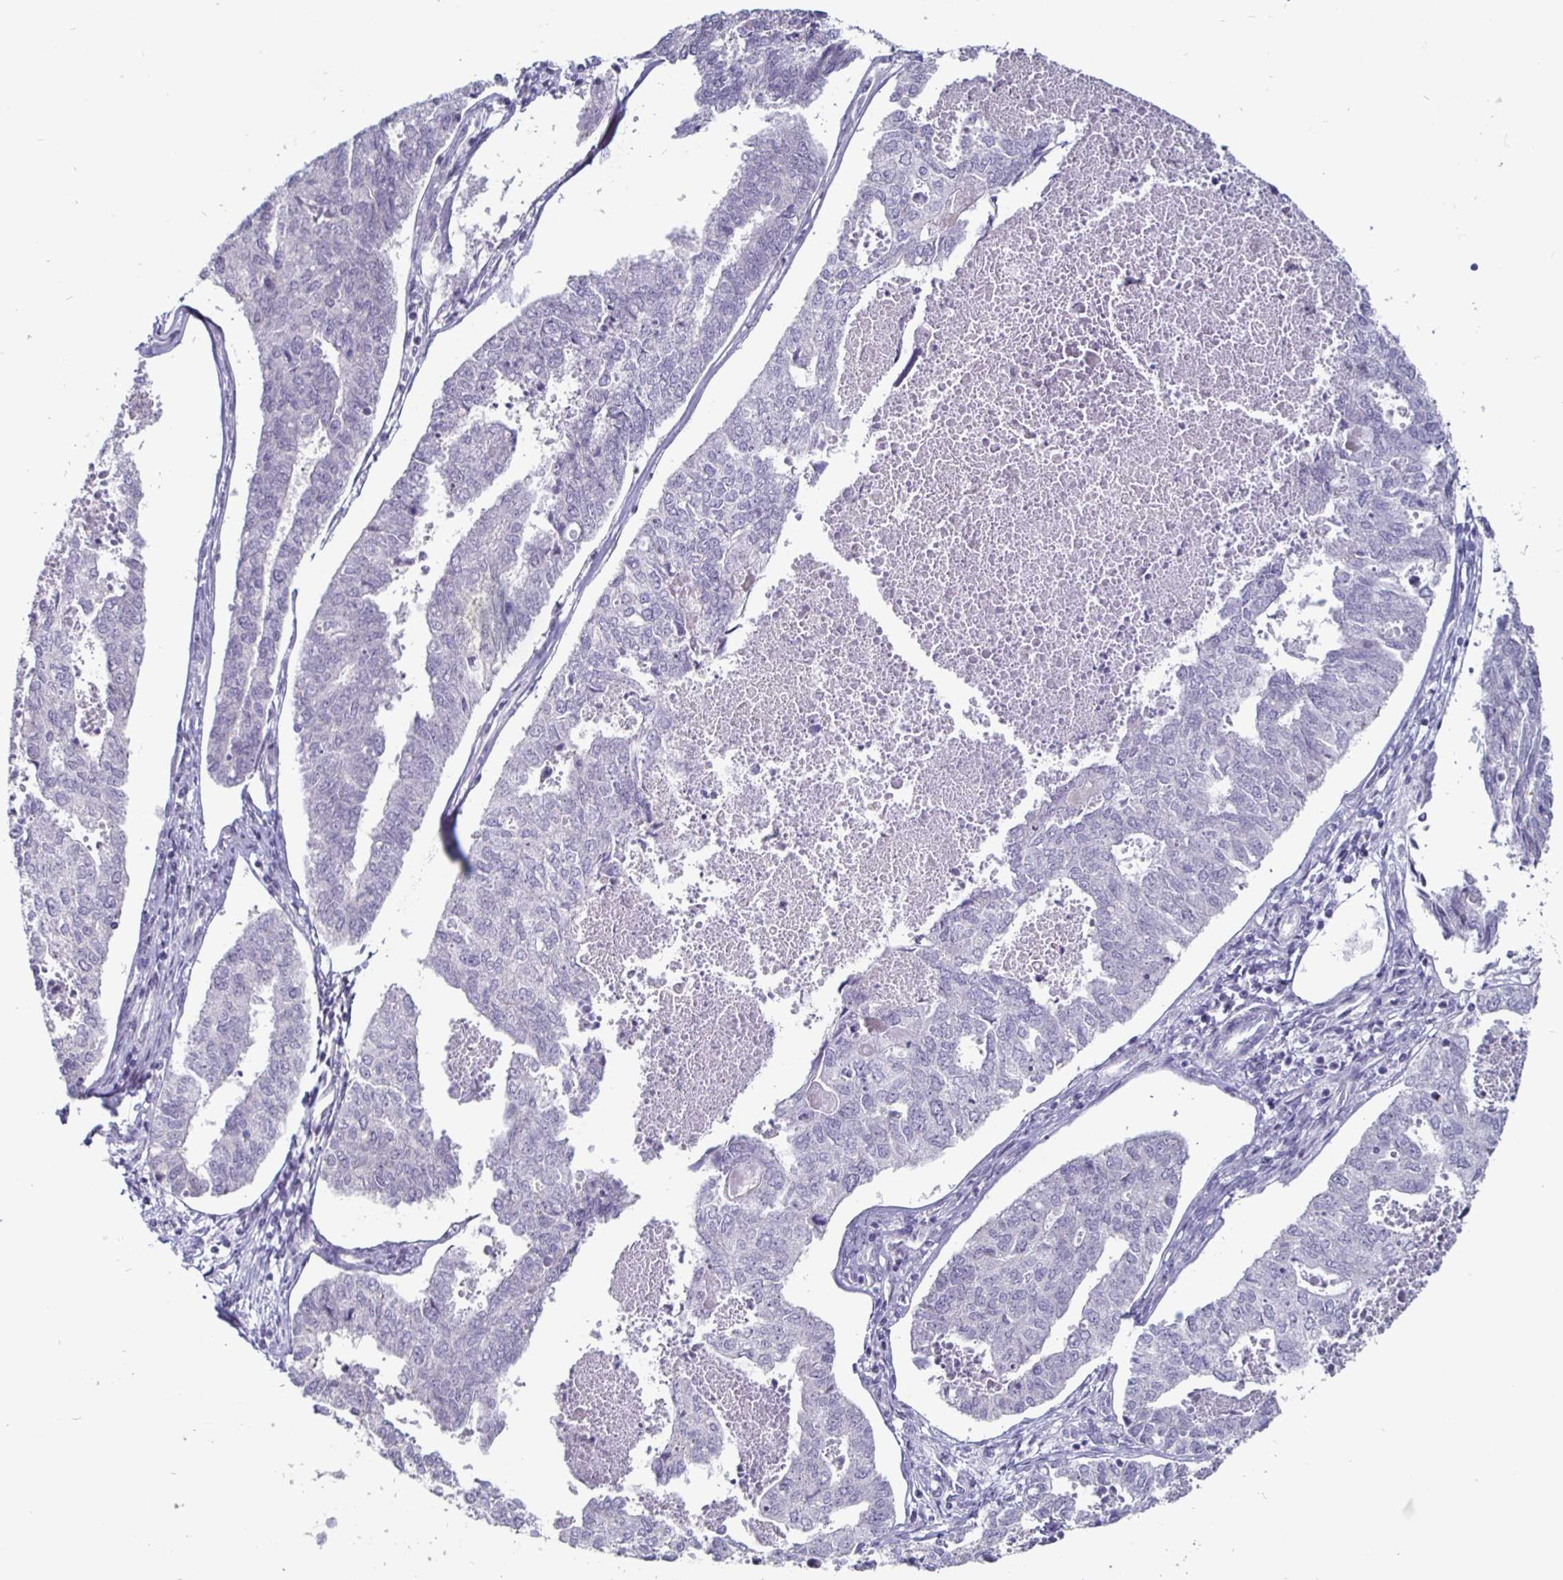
{"staining": {"intensity": "negative", "quantity": "none", "location": "none"}, "tissue": "endometrial cancer", "cell_type": "Tumor cells", "image_type": "cancer", "snomed": [{"axis": "morphology", "description": "Adenocarcinoma, NOS"}, {"axis": "topography", "description": "Endometrium"}], "caption": "There is no significant positivity in tumor cells of endometrial cancer.", "gene": "OOSP2", "patient": {"sex": "female", "age": 73}}